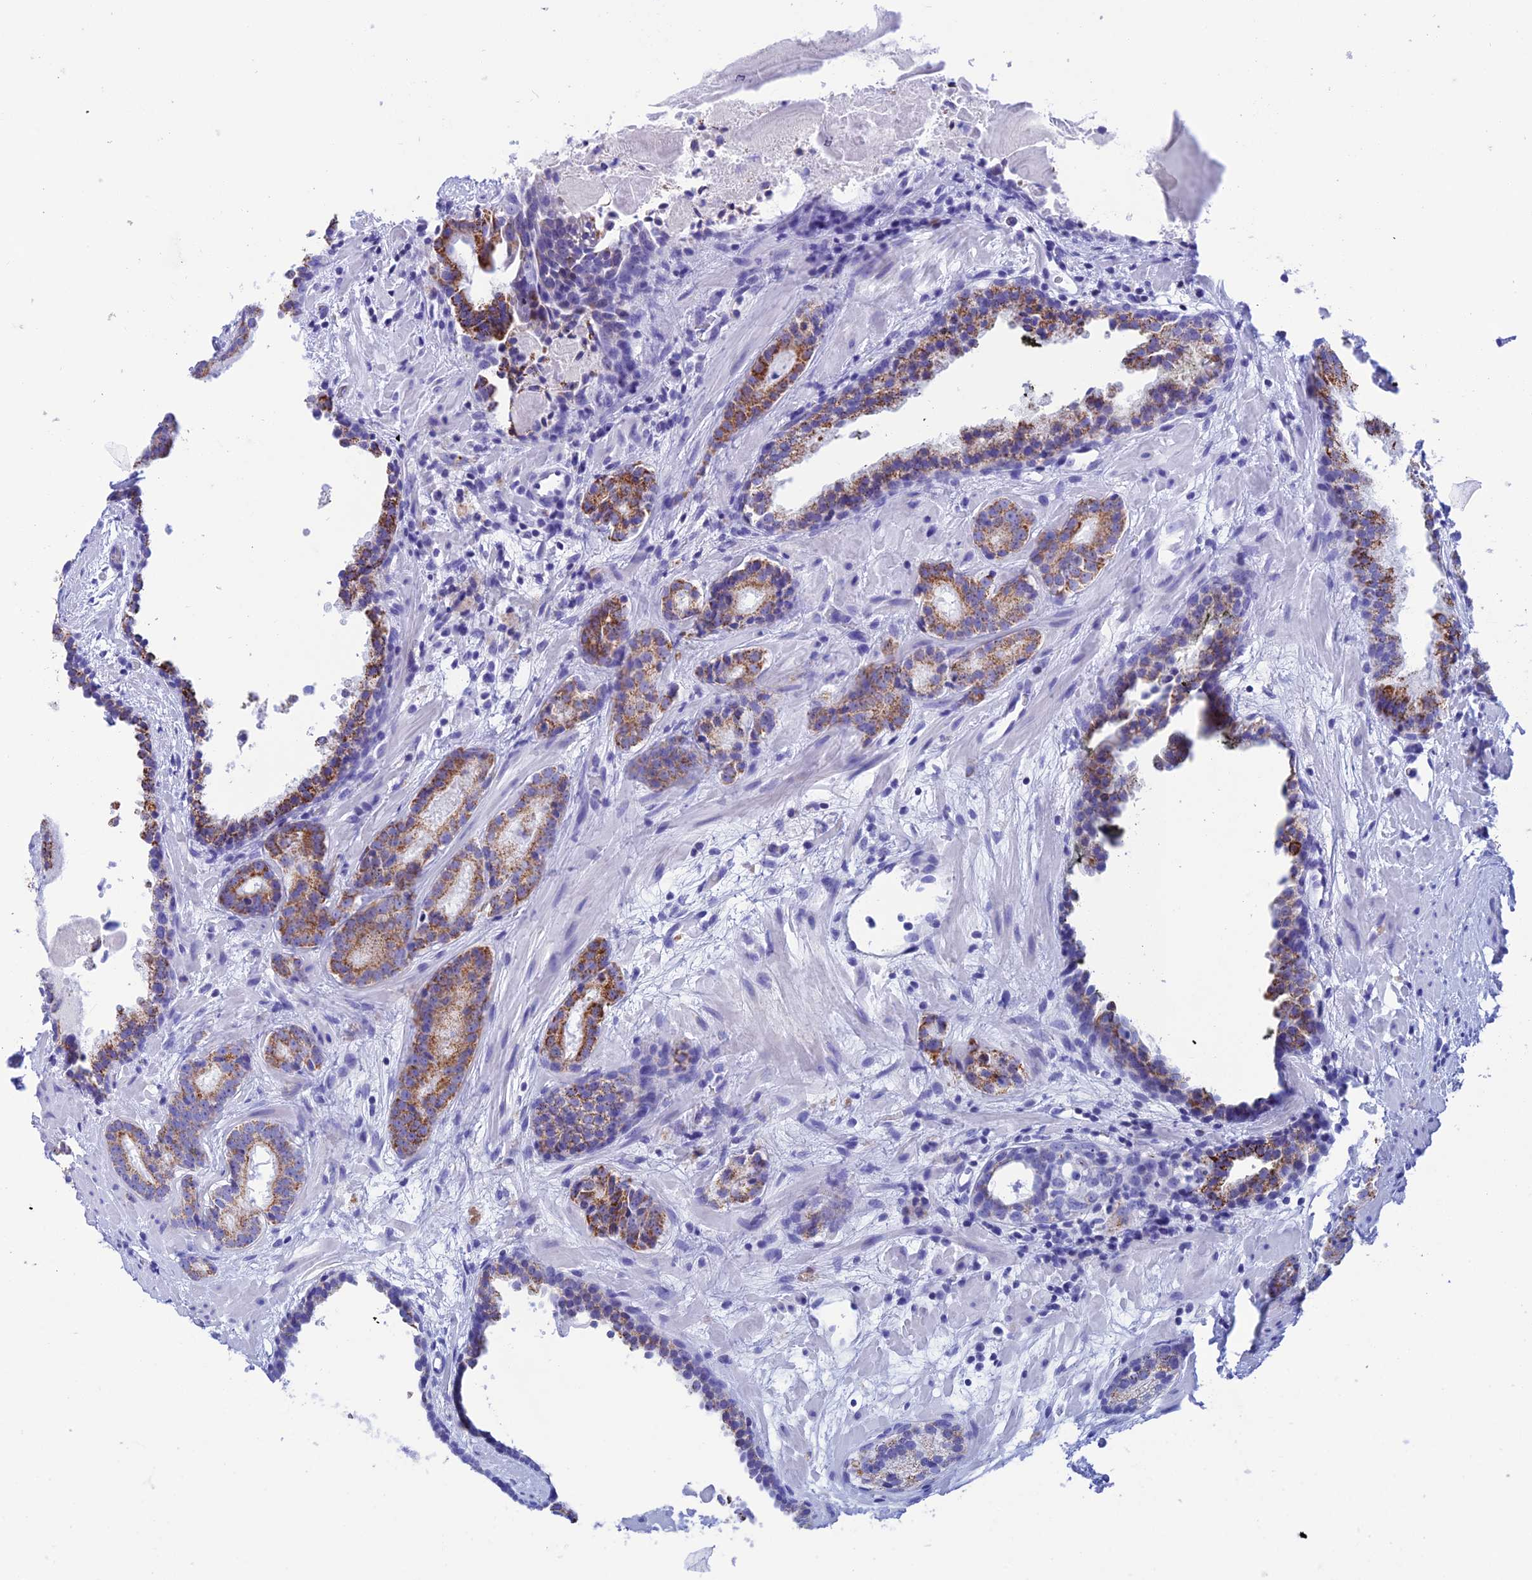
{"staining": {"intensity": "moderate", "quantity": "25%-75%", "location": "cytoplasmic/membranous"}, "tissue": "prostate cancer", "cell_type": "Tumor cells", "image_type": "cancer", "snomed": [{"axis": "morphology", "description": "Adenocarcinoma, High grade"}, {"axis": "topography", "description": "Prostate"}], "caption": "A medium amount of moderate cytoplasmic/membranous positivity is present in about 25%-75% of tumor cells in high-grade adenocarcinoma (prostate) tissue.", "gene": "NXPE4", "patient": {"sex": "male", "age": 57}}